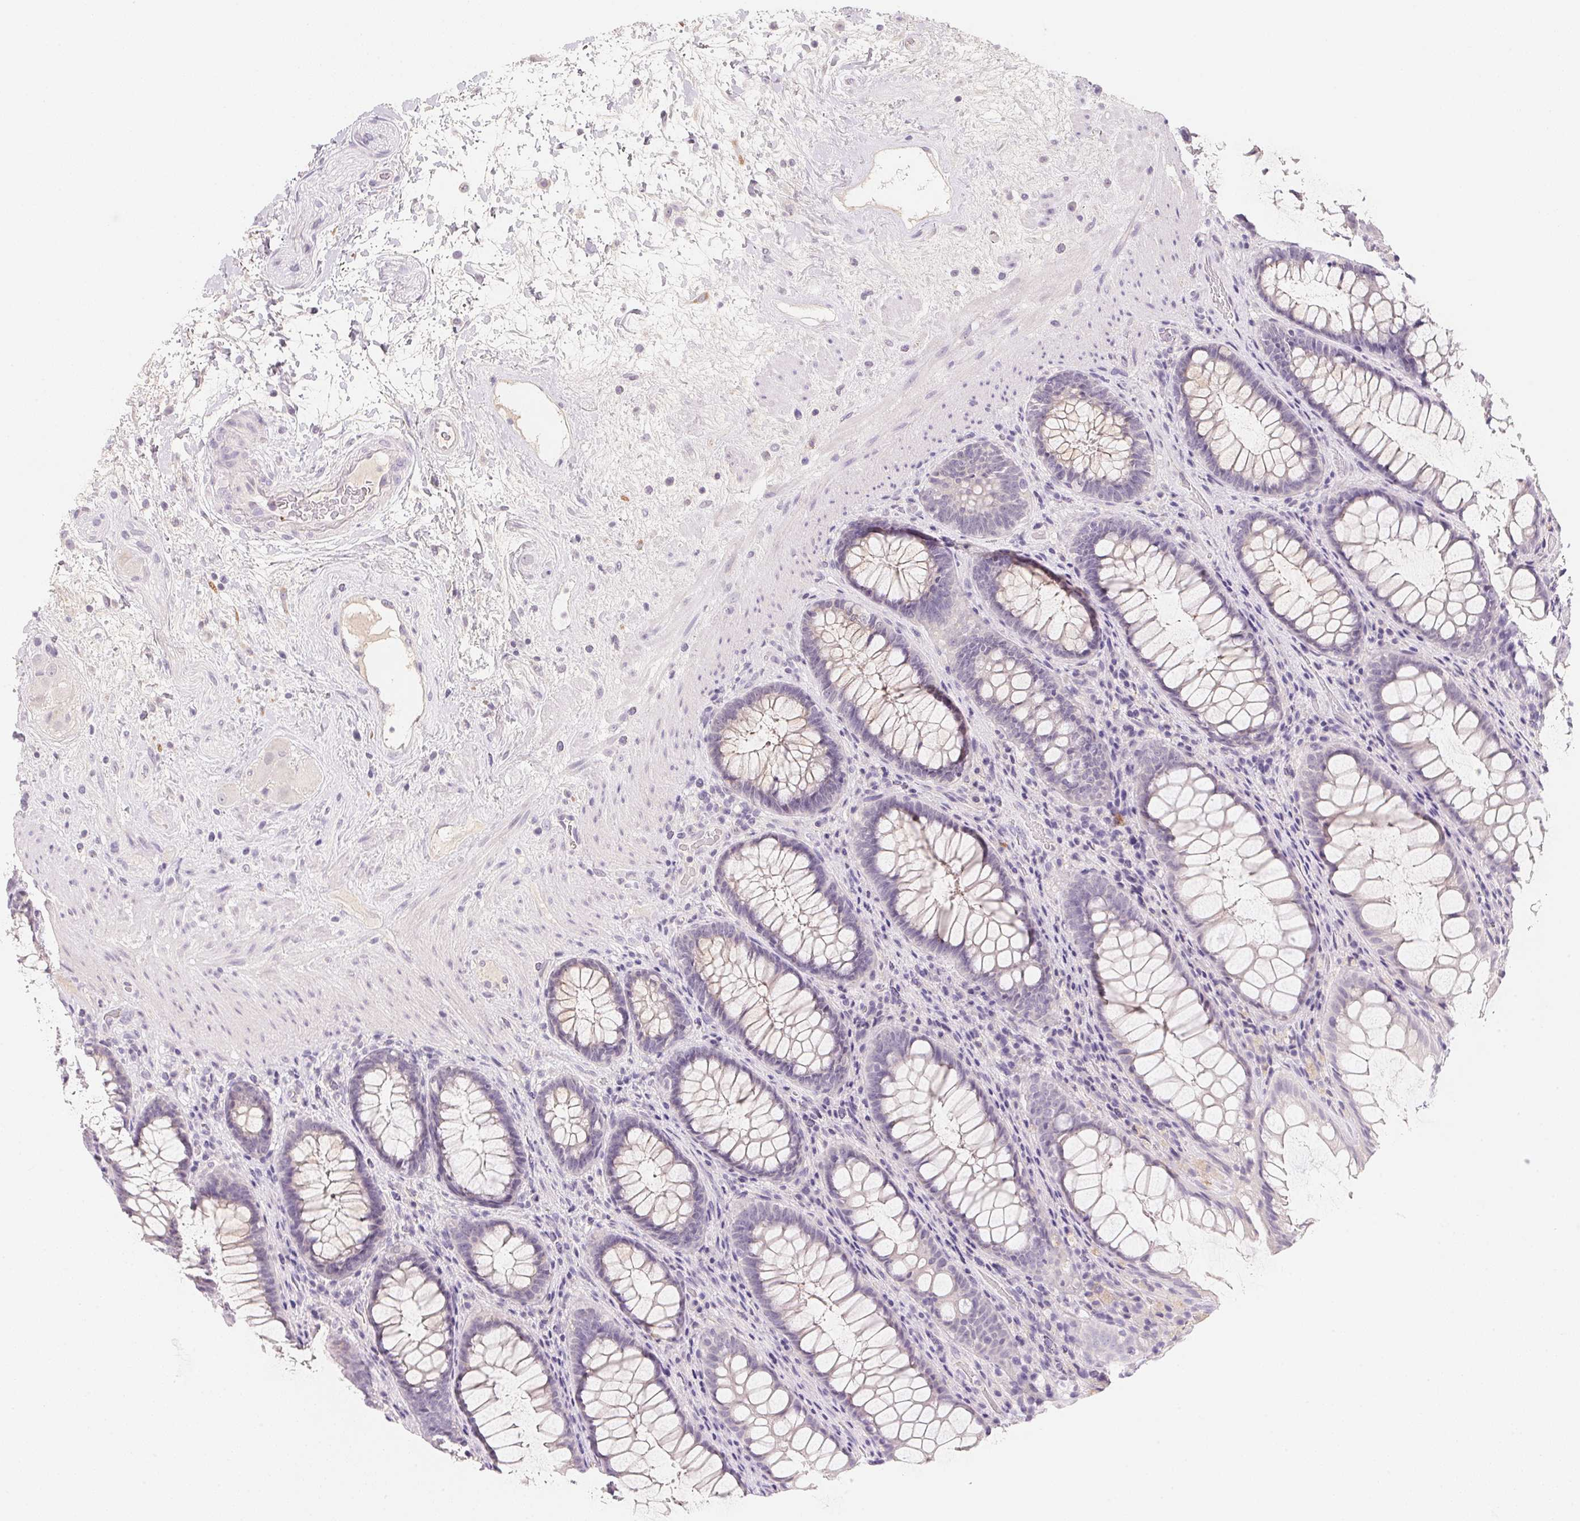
{"staining": {"intensity": "weak", "quantity": "<25%", "location": "cytoplasmic/membranous"}, "tissue": "rectum", "cell_type": "Glandular cells", "image_type": "normal", "snomed": [{"axis": "morphology", "description": "Normal tissue, NOS"}, {"axis": "topography", "description": "Rectum"}], "caption": "The immunohistochemistry (IHC) photomicrograph has no significant expression in glandular cells of rectum.", "gene": "MCOLN3", "patient": {"sex": "male", "age": 72}}